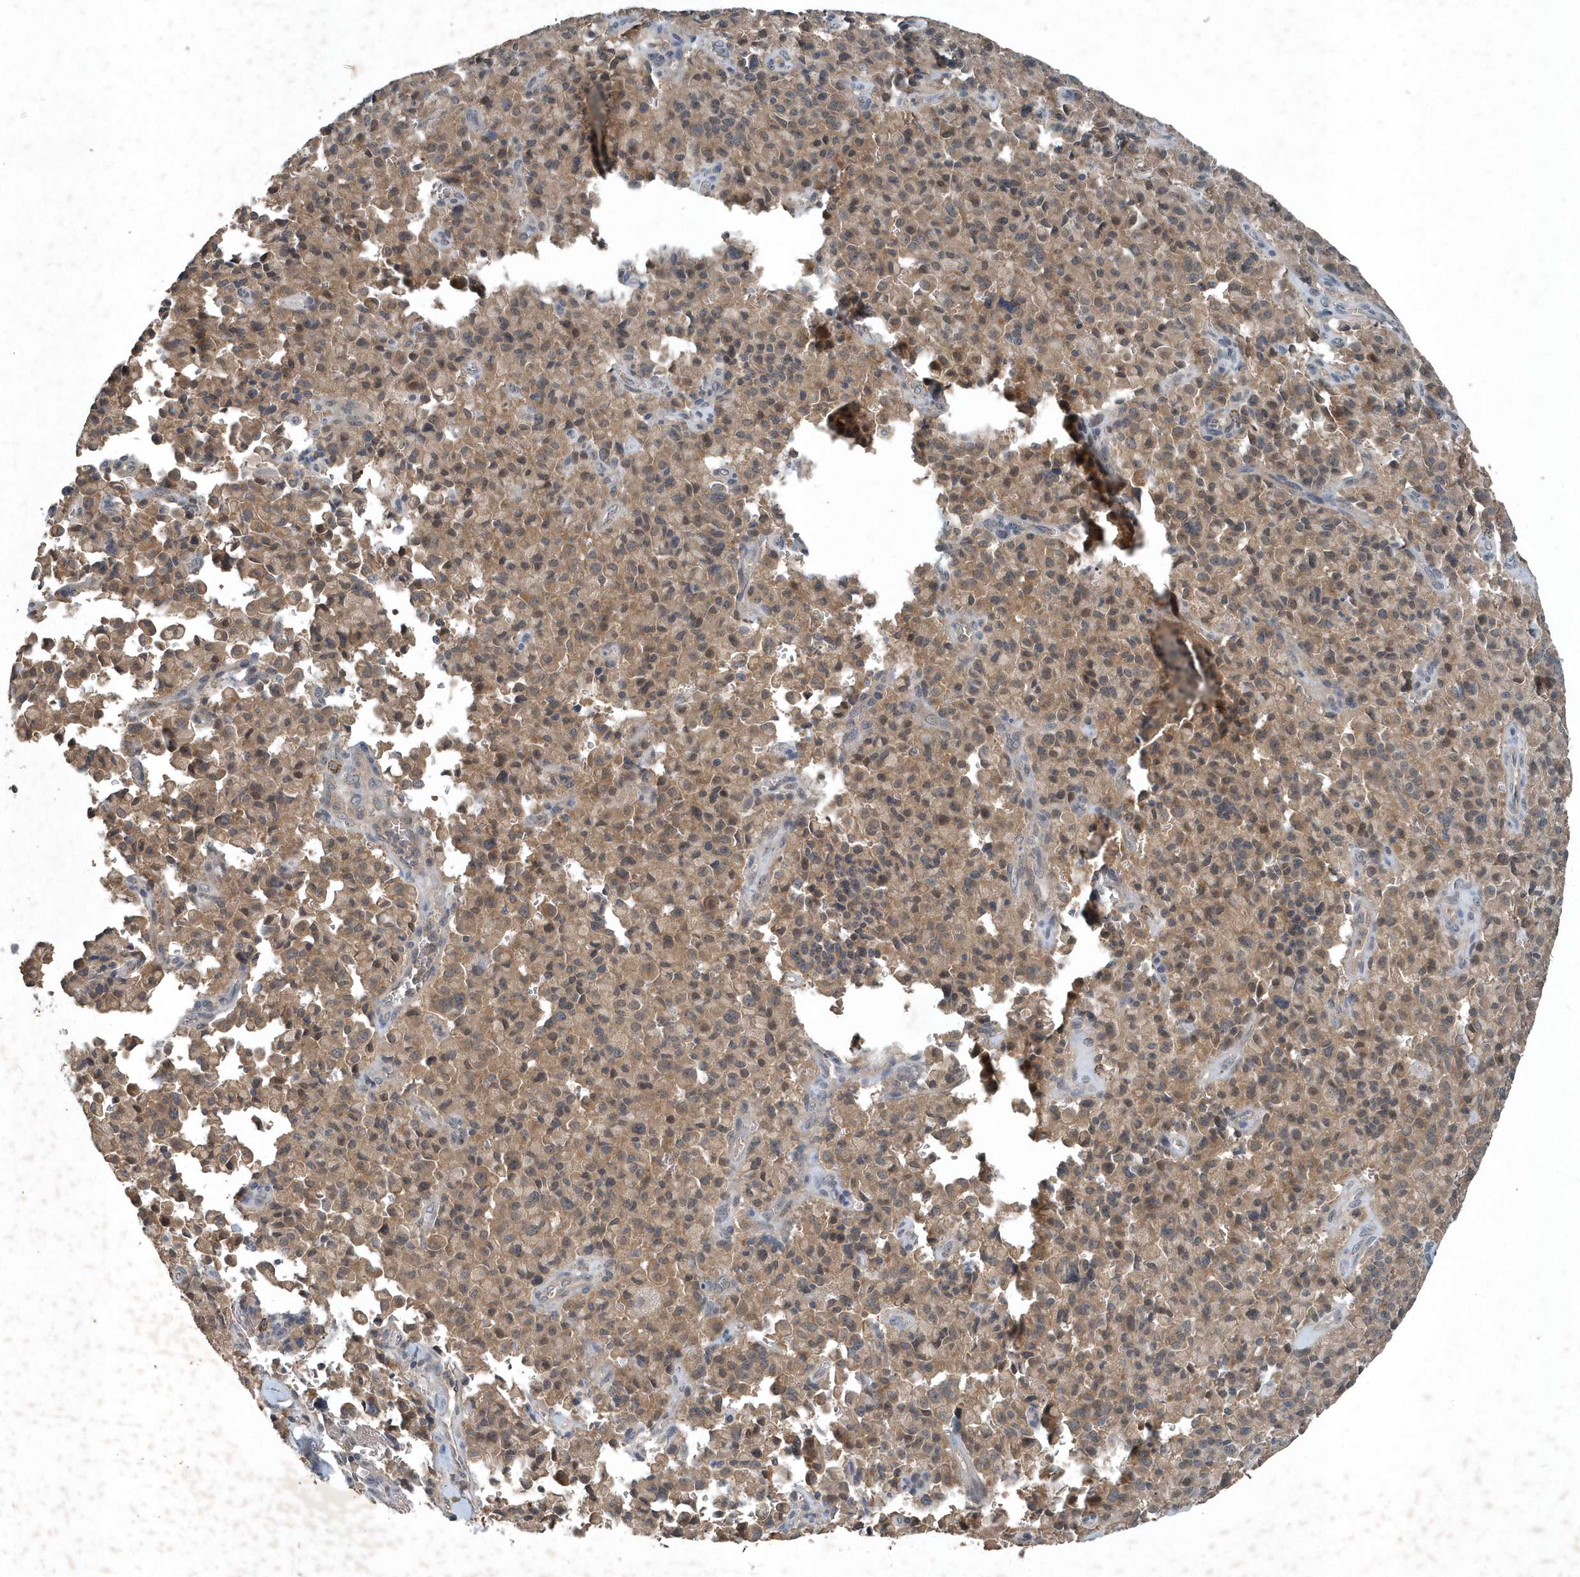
{"staining": {"intensity": "weak", "quantity": ">75%", "location": "cytoplasmic/membranous"}, "tissue": "pancreatic cancer", "cell_type": "Tumor cells", "image_type": "cancer", "snomed": [{"axis": "morphology", "description": "Adenocarcinoma, NOS"}, {"axis": "topography", "description": "Pancreas"}], "caption": "About >75% of tumor cells in human pancreatic cancer show weak cytoplasmic/membranous protein staining as visualized by brown immunohistochemical staining.", "gene": "SCFD2", "patient": {"sex": "male", "age": 65}}